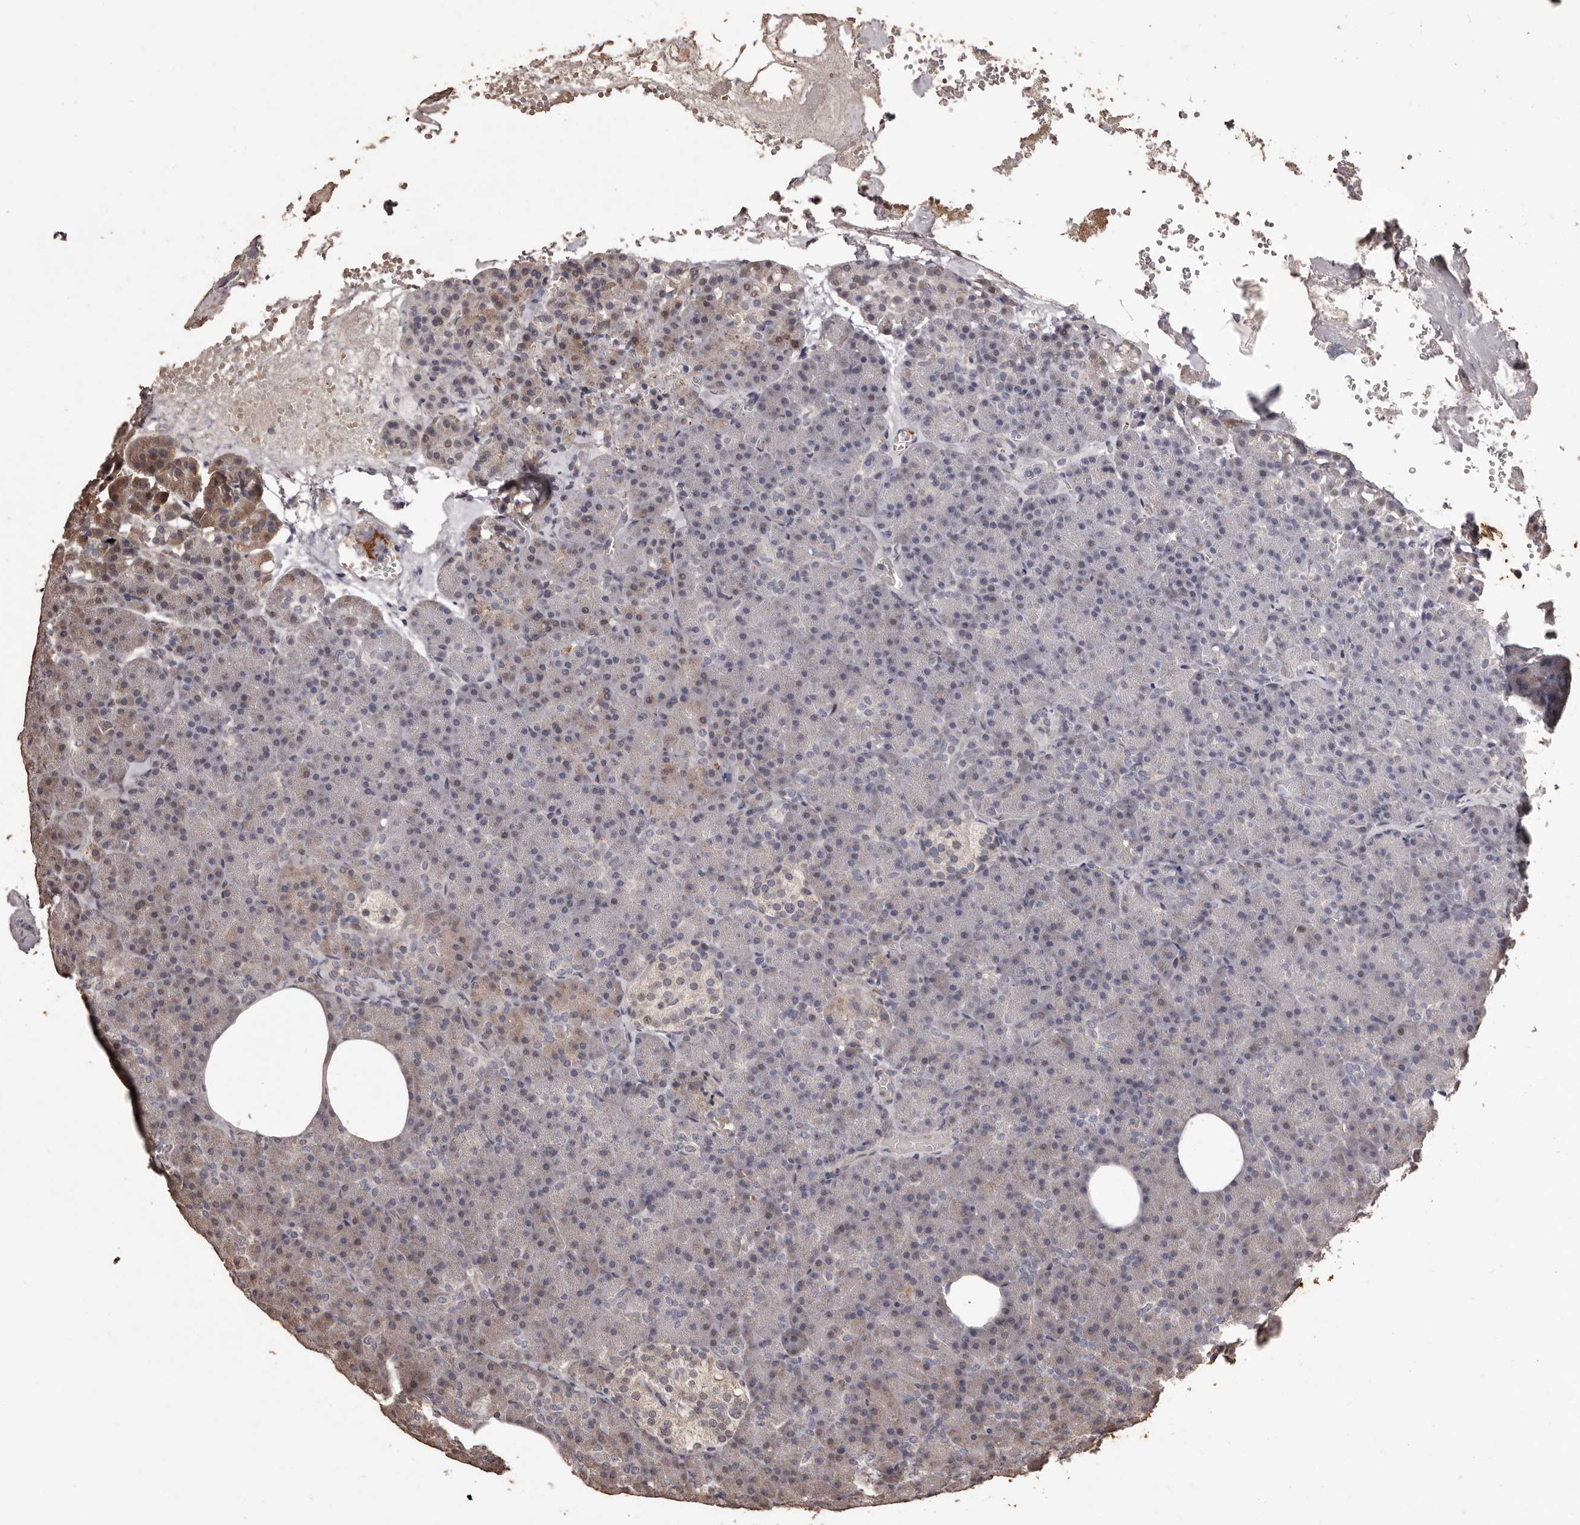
{"staining": {"intensity": "weak", "quantity": "<25%", "location": "cytoplasmic/membranous"}, "tissue": "pancreas", "cell_type": "Exocrine glandular cells", "image_type": "normal", "snomed": [{"axis": "morphology", "description": "Normal tissue, NOS"}, {"axis": "morphology", "description": "Carcinoid, malignant, NOS"}, {"axis": "topography", "description": "Pancreas"}], "caption": "IHC histopathology image of normal human pancreas stained for a protein (brown), which exhibits no expression in exocrine glandular cells.", "gene": "NAV1", "patient": {"sex": "female", "age": 35}}